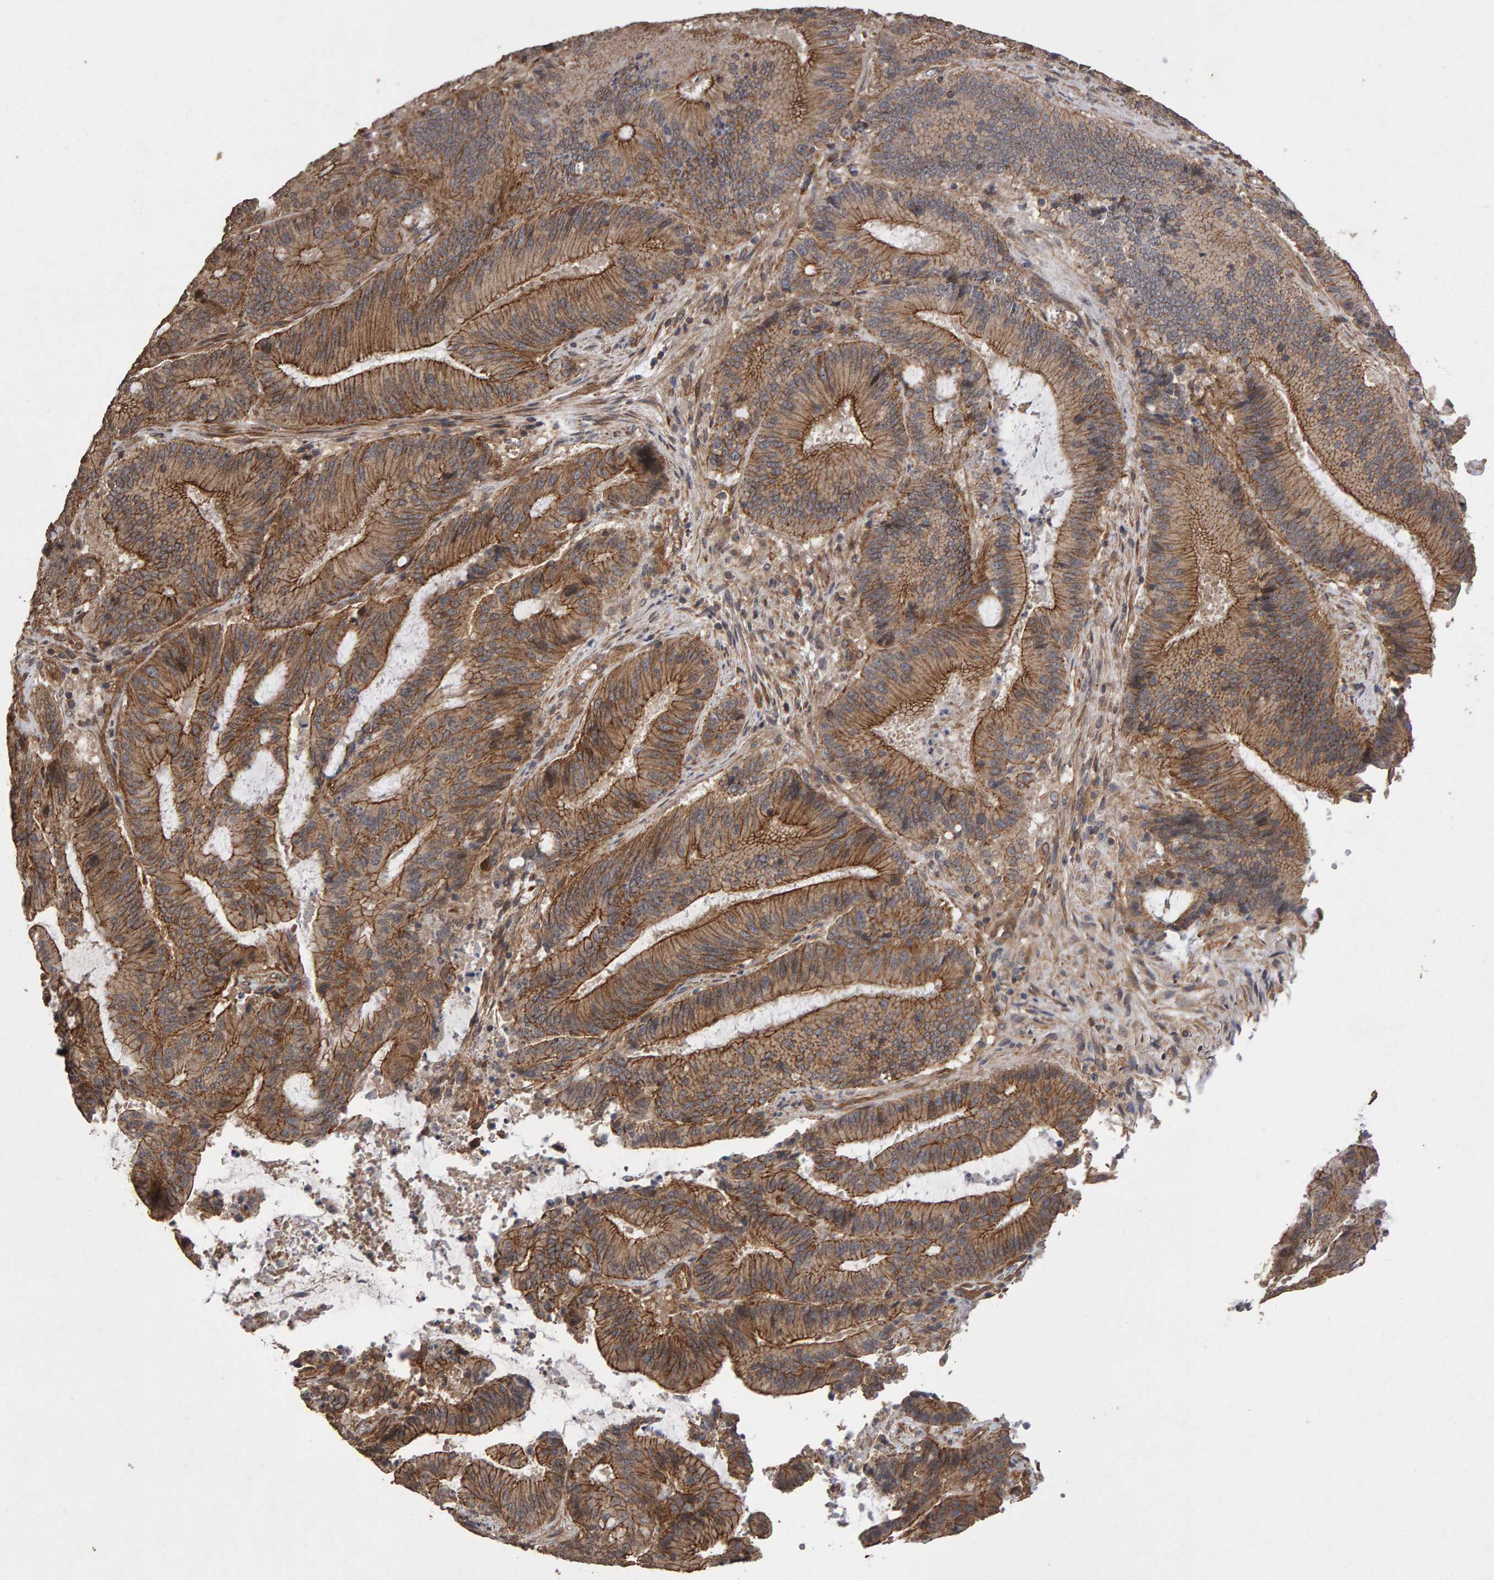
{"staining": {"intensity": "strong", "quantity": ">75%", "location": "cytoplasmic/membranous"}, "tissue": "liver cancer", "cell_type": "Tumor cells", "image_type": "cancer", "snomed": [{"axis": "morphology", "description": "Normal tissue, NOS"}, {"axis": "morphology", "description": "Cholangiocarcinoma"}, {"axis": "topography", "description": "Liver"}, {"axis": "topography", "description": "Peripheral nerve tissue"}], "caption": "A brown stain shows strong cytoplasmic/membranous expression of a protein in human cholangiocarcinoma (liver) tumor cells. (DAB (3,3'-diaminobenzidine) IHC with brightfield microscopy, high magnification).", "gene": "SCRIB", "patient": {"sex": "female", "age": 73}}